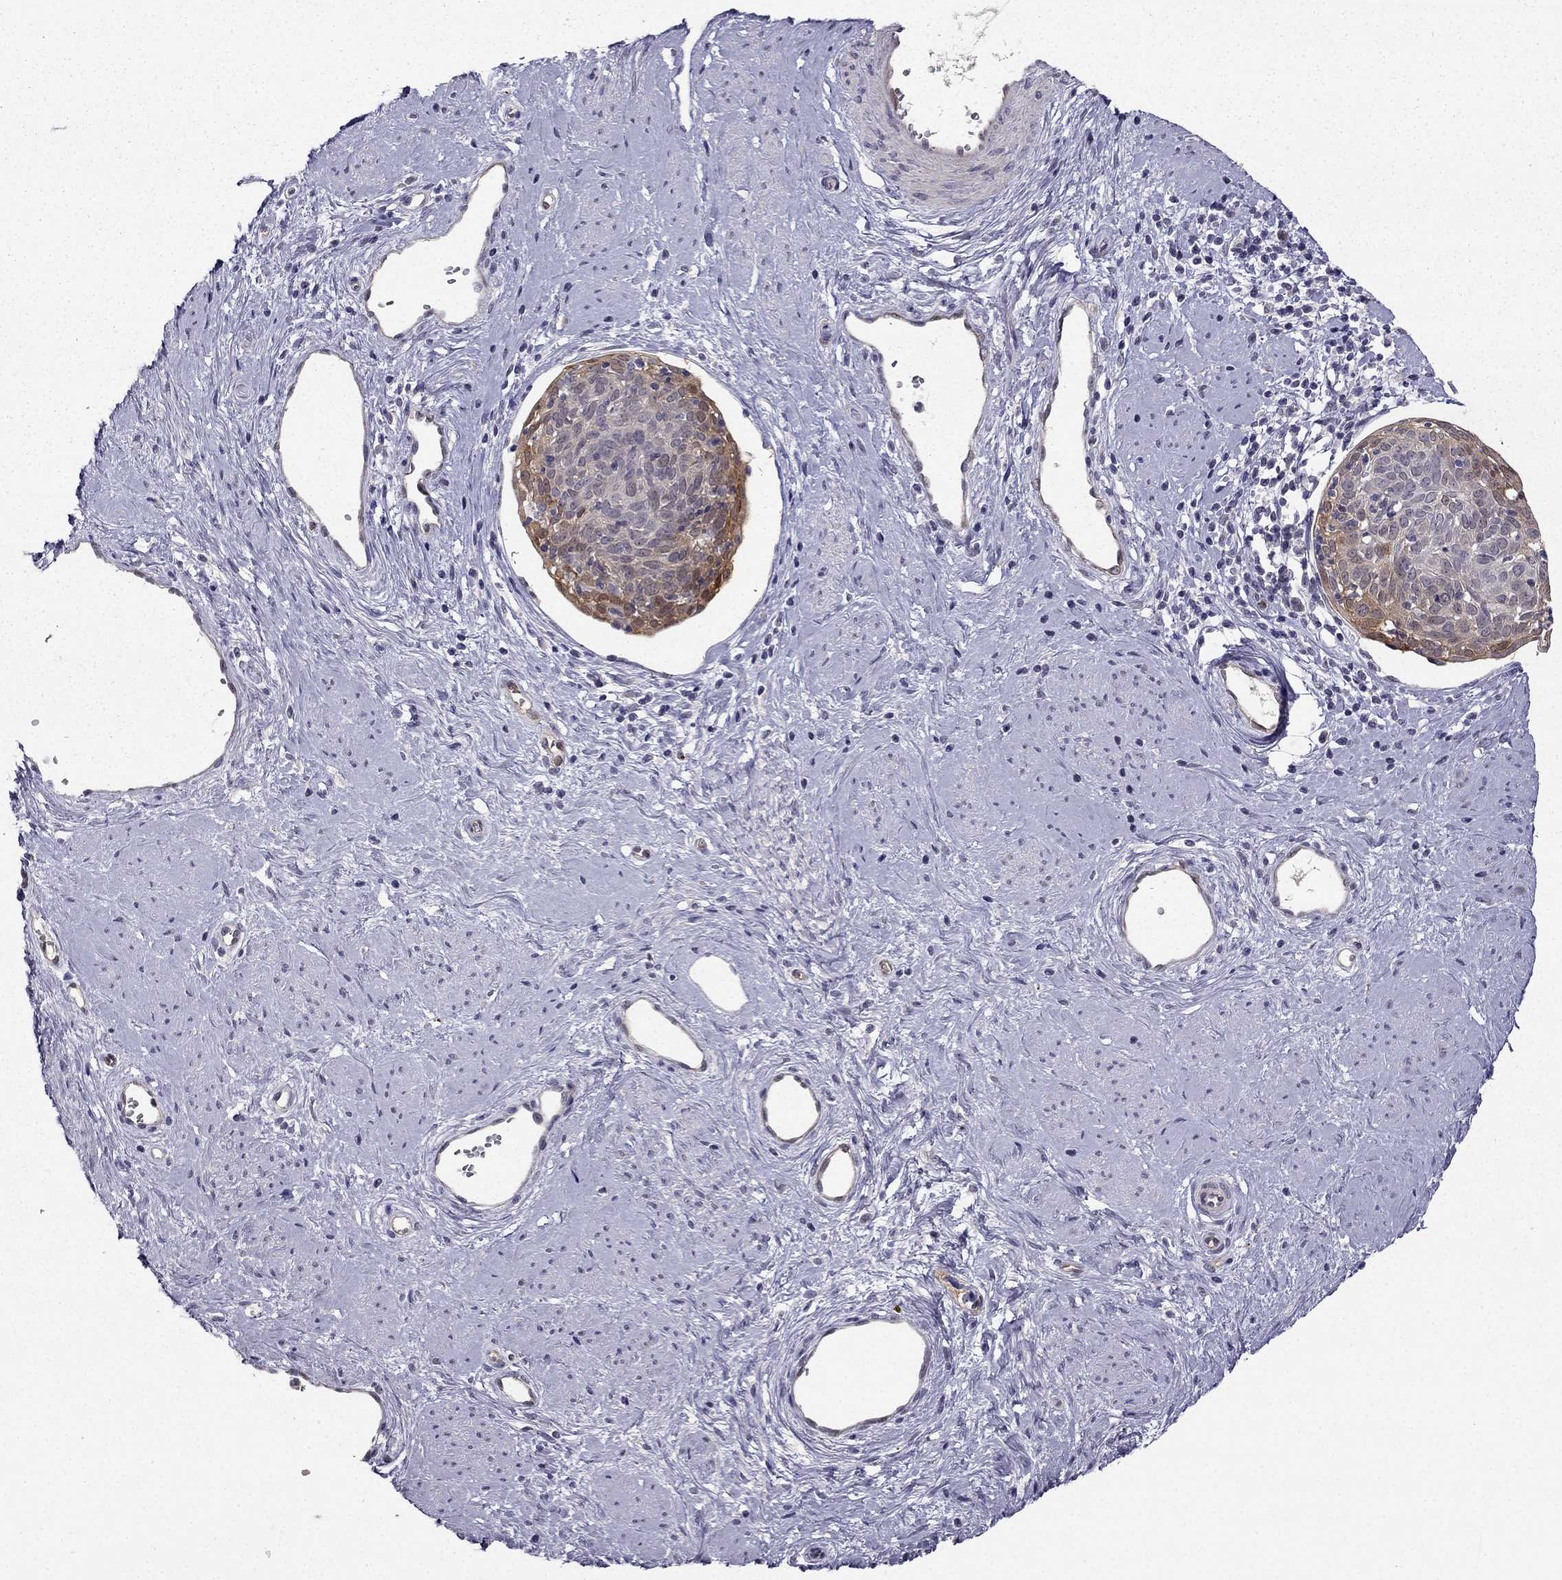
{"staining": {"intensity": "moderate", "quantity": "25%-75%", "location": "cytoplasmic/membranous"}, "tissue": "cervical cancer", "cell_type": "Tumor cells", "image_type": "cancer", "snomed": [{"axis": "morphology", "description": "Squamous cell carcinoma, NOS"}, {"axis": "topography", "description": "Cervix"}], "caption": "Squamous cell carcinoma (cervical) tissue reveals moderate cytoplasmic/membranous staining in approximately 25%-75% of tumor cells, visualized by immunohistochemistry.", "gene": "NQO1", "patient": {"sex": "female", "age": 39}}